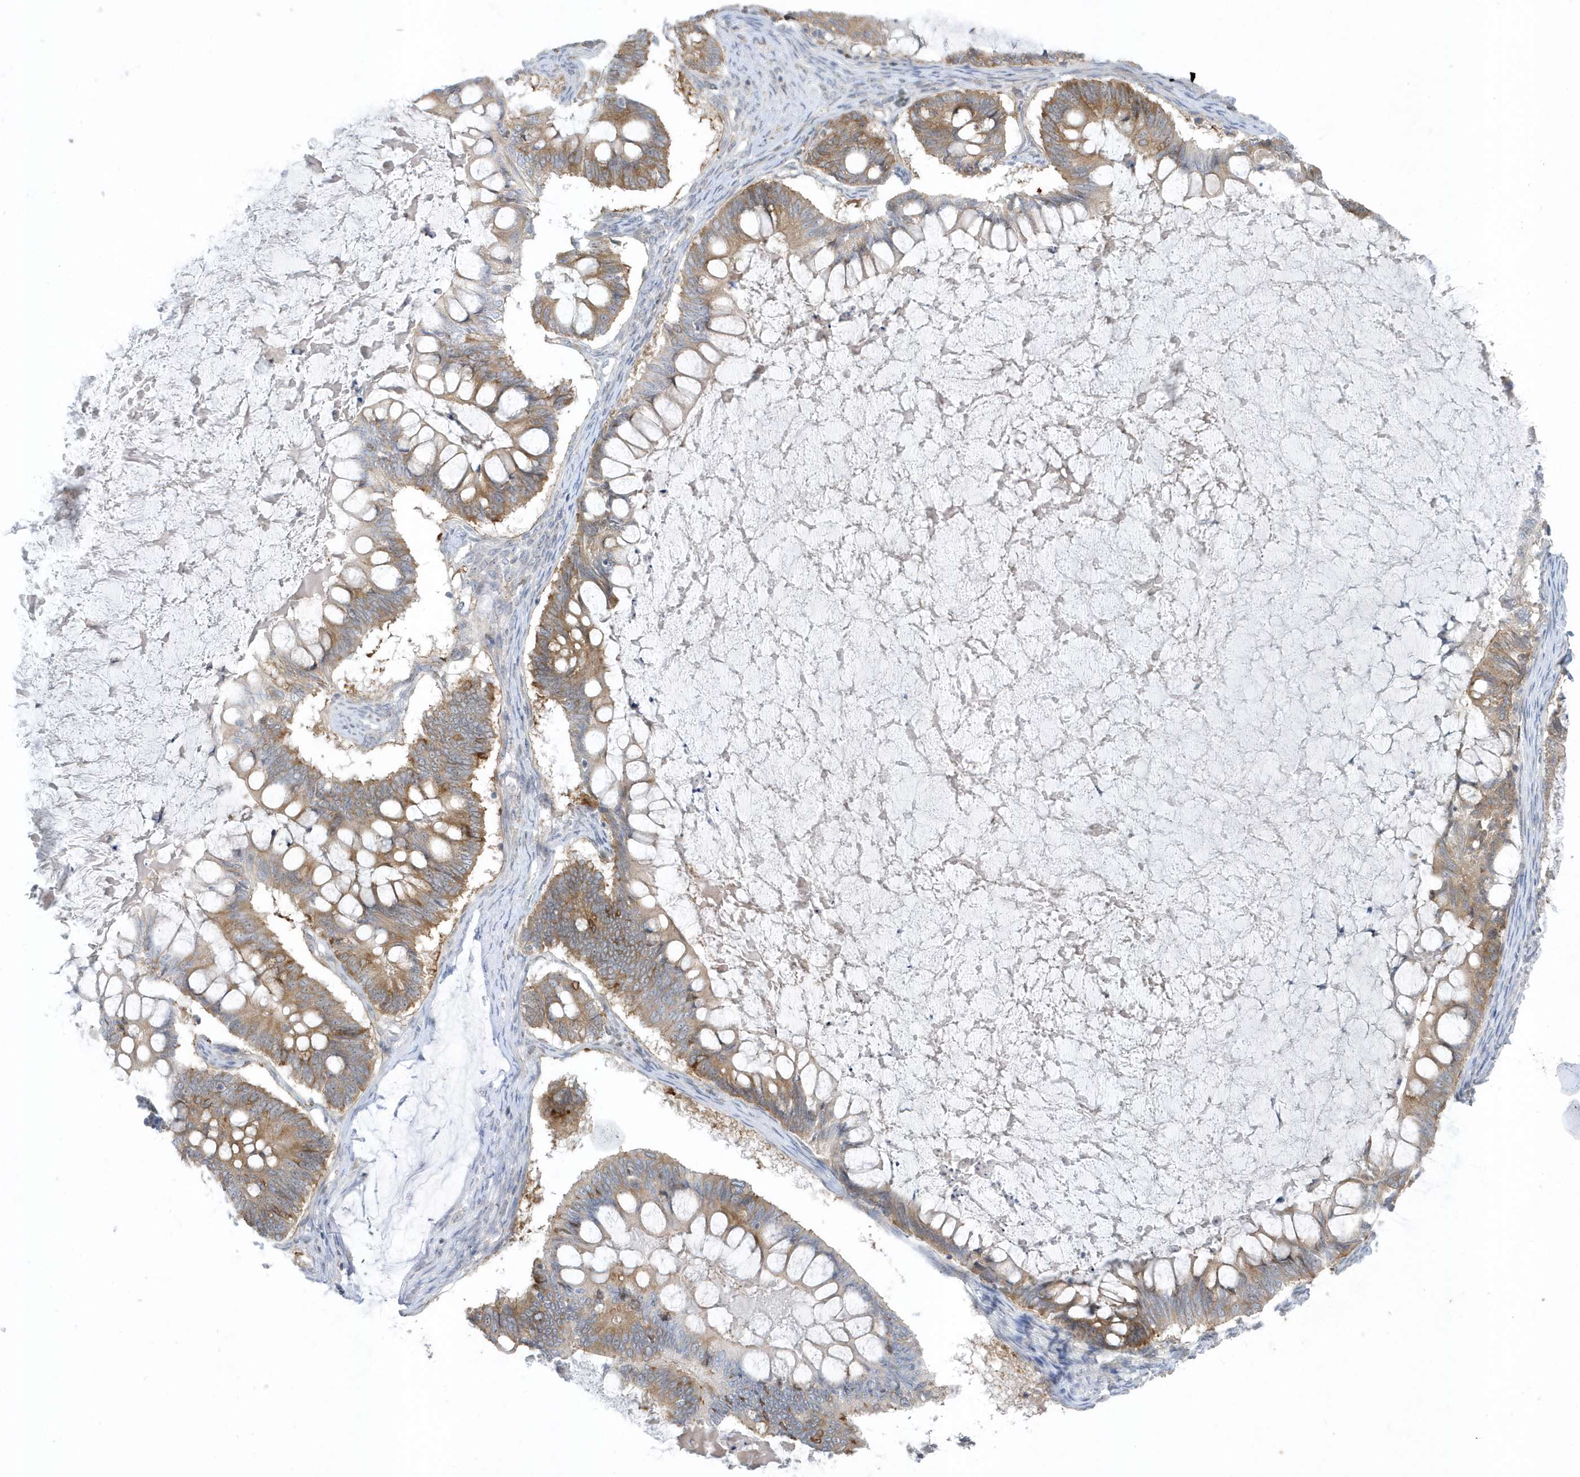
{"staining": {"intensity": "moderate", "quantity": "25%-75%", "location": "cytoplasmic/membranous"}, "tissue": "ovarian cancer", "cell_type": "Tumor cells", "image_type": "cancer", "snomed": [{"axis": "morphology", "description": "Cystadenocarcinoma, mucinous, NOS"}, {"axis": "topography", "description": "Ovary"}], "caption": "A brown stain labels moderate cytoplasmic/membranous positivity of a protein in ovarian mucinous cystadenocarcinoma tumor cells.", "gene": "SCN3A", "patient": {"sex": "female", "age": 61}}